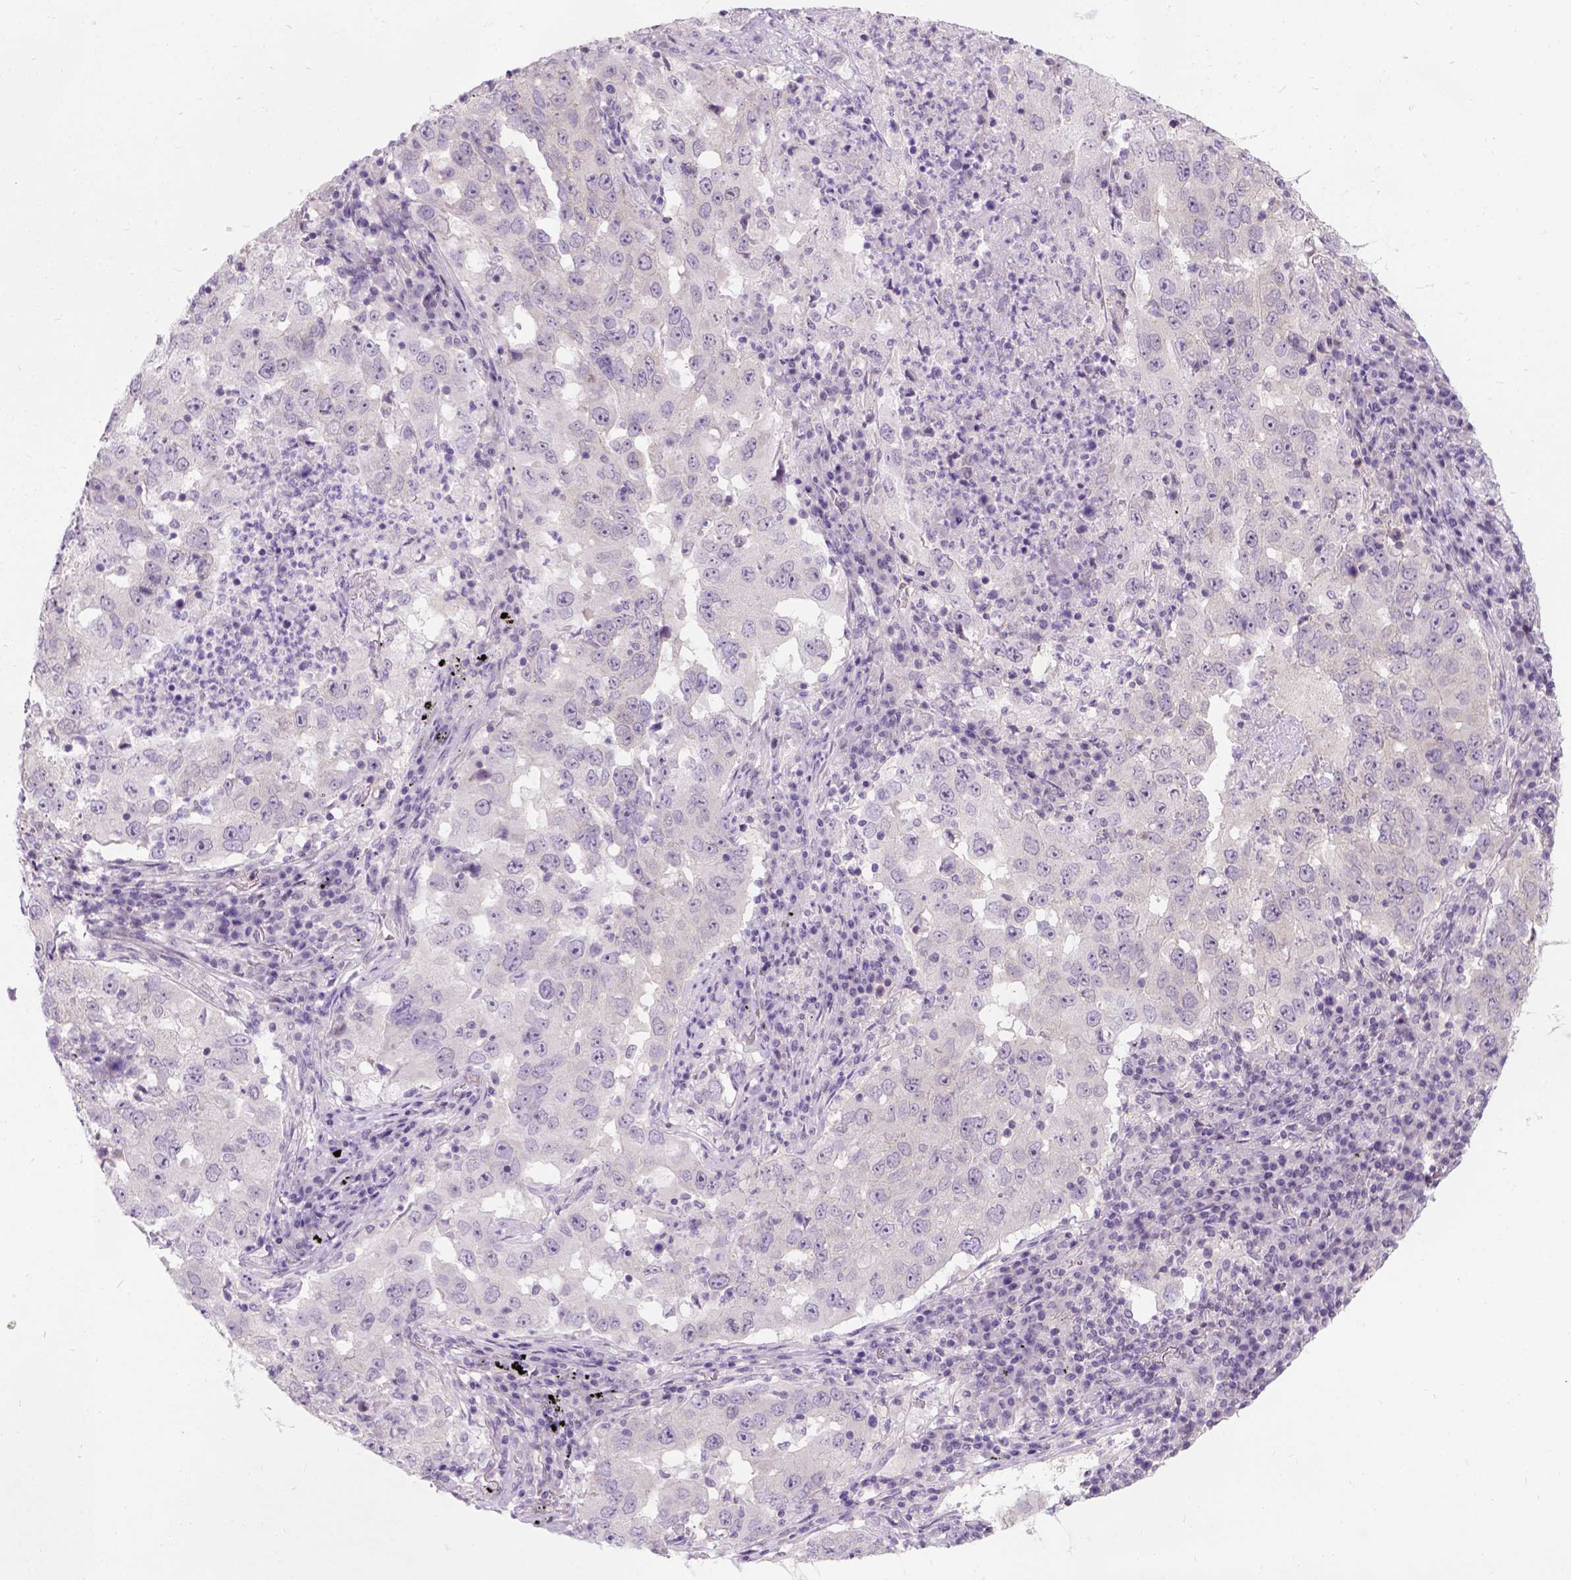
{"staining": {"intensity": "negative", "quantity": "none", "location": "none"}, "tissue": "lung cancer", "cell_type": "Tumor cells", "image_type": "cancer", "snomed": [{"axis": "morphology", "description": "Adenocarcinoma, NOS"}, {"axis": "topography", "description": "Lung"}], "caption": "Lung cancer stained for a protein using immunohistochemistry (IHC) displays no staining tumor cells.", "gene": "C20orf144", "patient": {"sex": "male", "age": 73}}